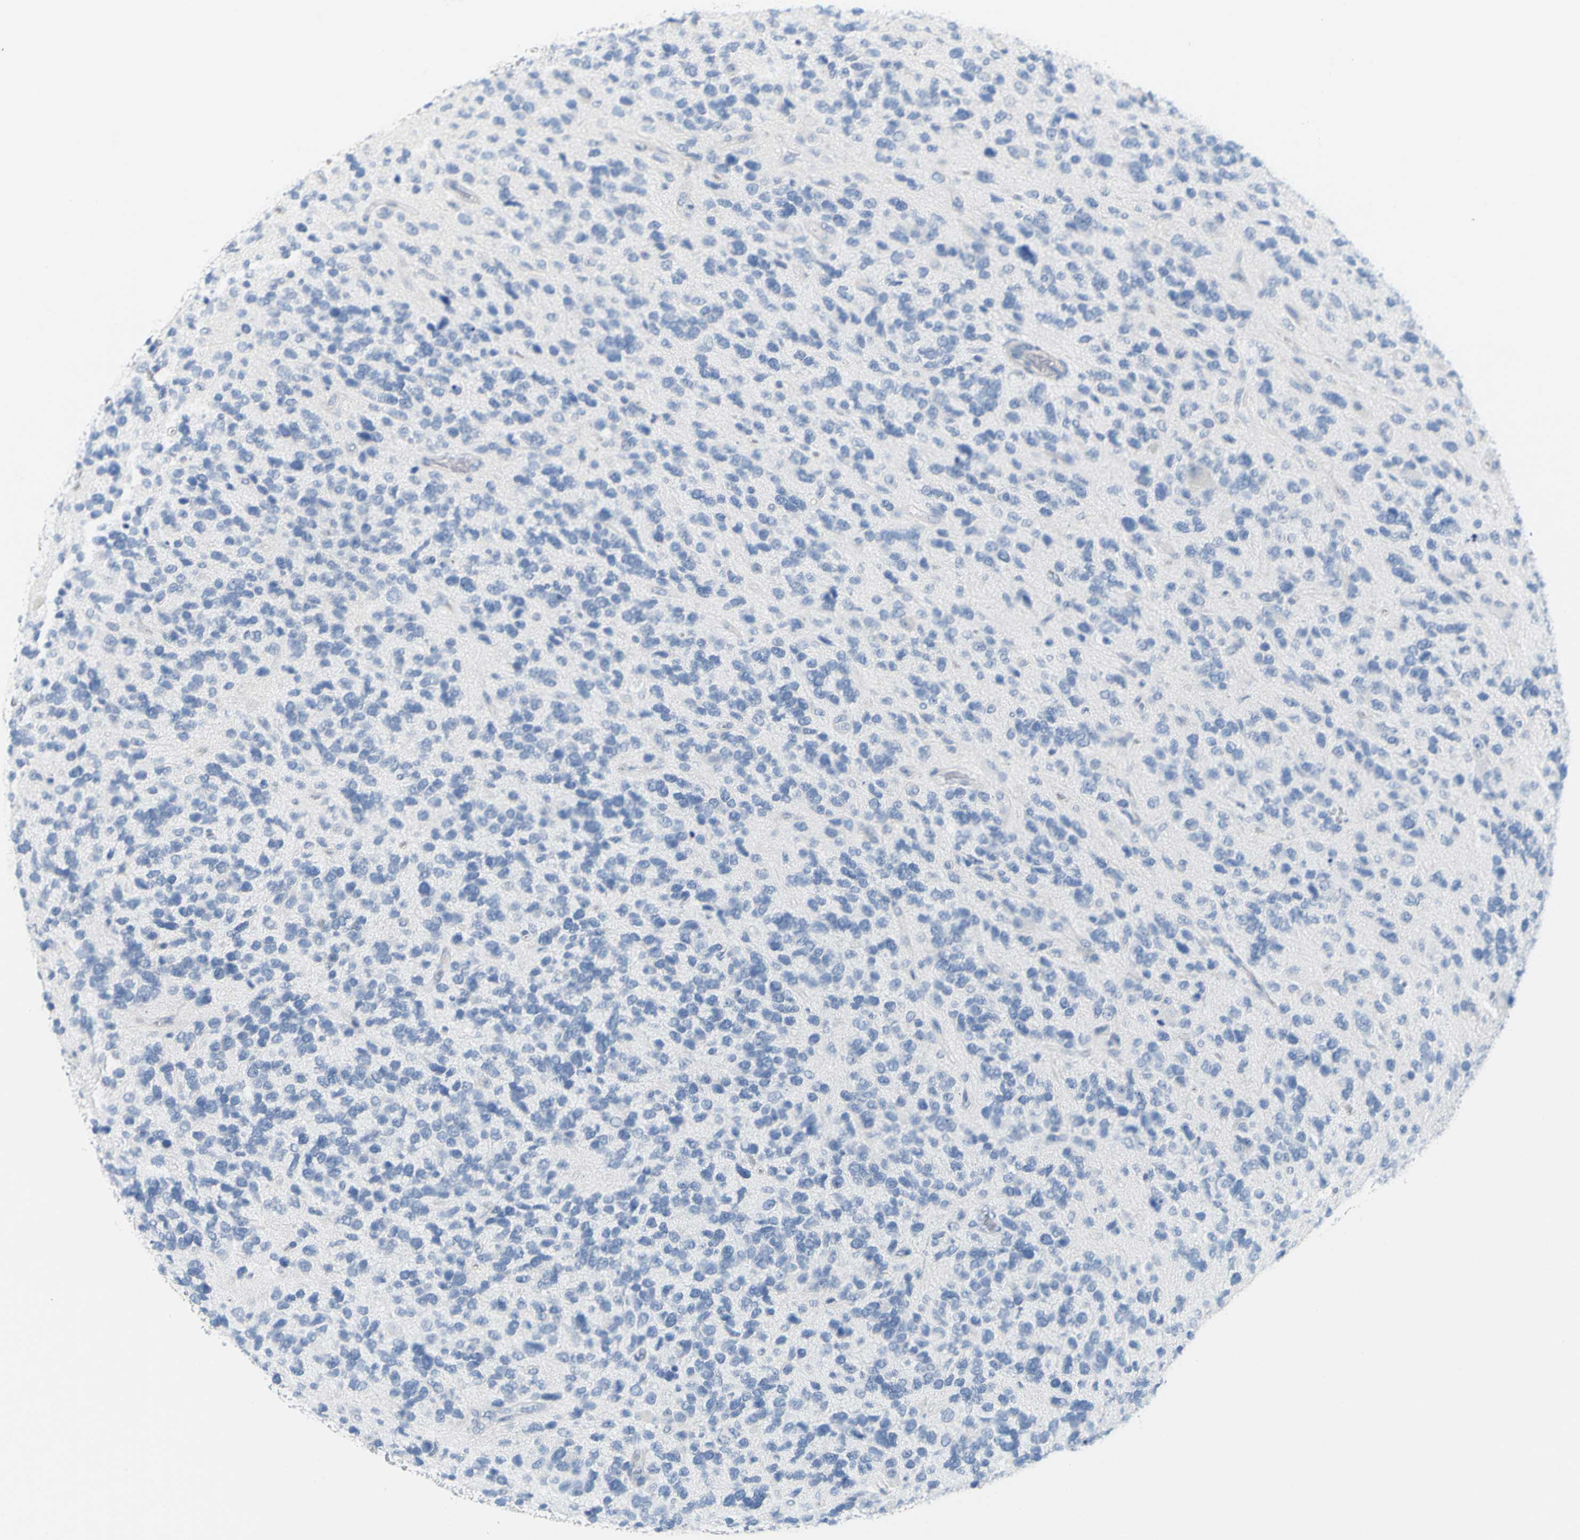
{"staining": {"intensity": "negative", "quantity": "none", "location": "none"}, "tissue": "glioma", "cell_type": "Tumor cells", "image_type": "cancer", "snomed": [{"axis": "morphology", "description": "Glioma, malignant, High grade"}, {"axis": "topography", "description": "Brain"}], "caption": "IHC of human malignant glioma (high-grade) demonstrates no positivity in tumor cells. Nuclei are stained in blue.", "gene": "OPN1SW", "patient": {"sex": "female", "age": 58}}